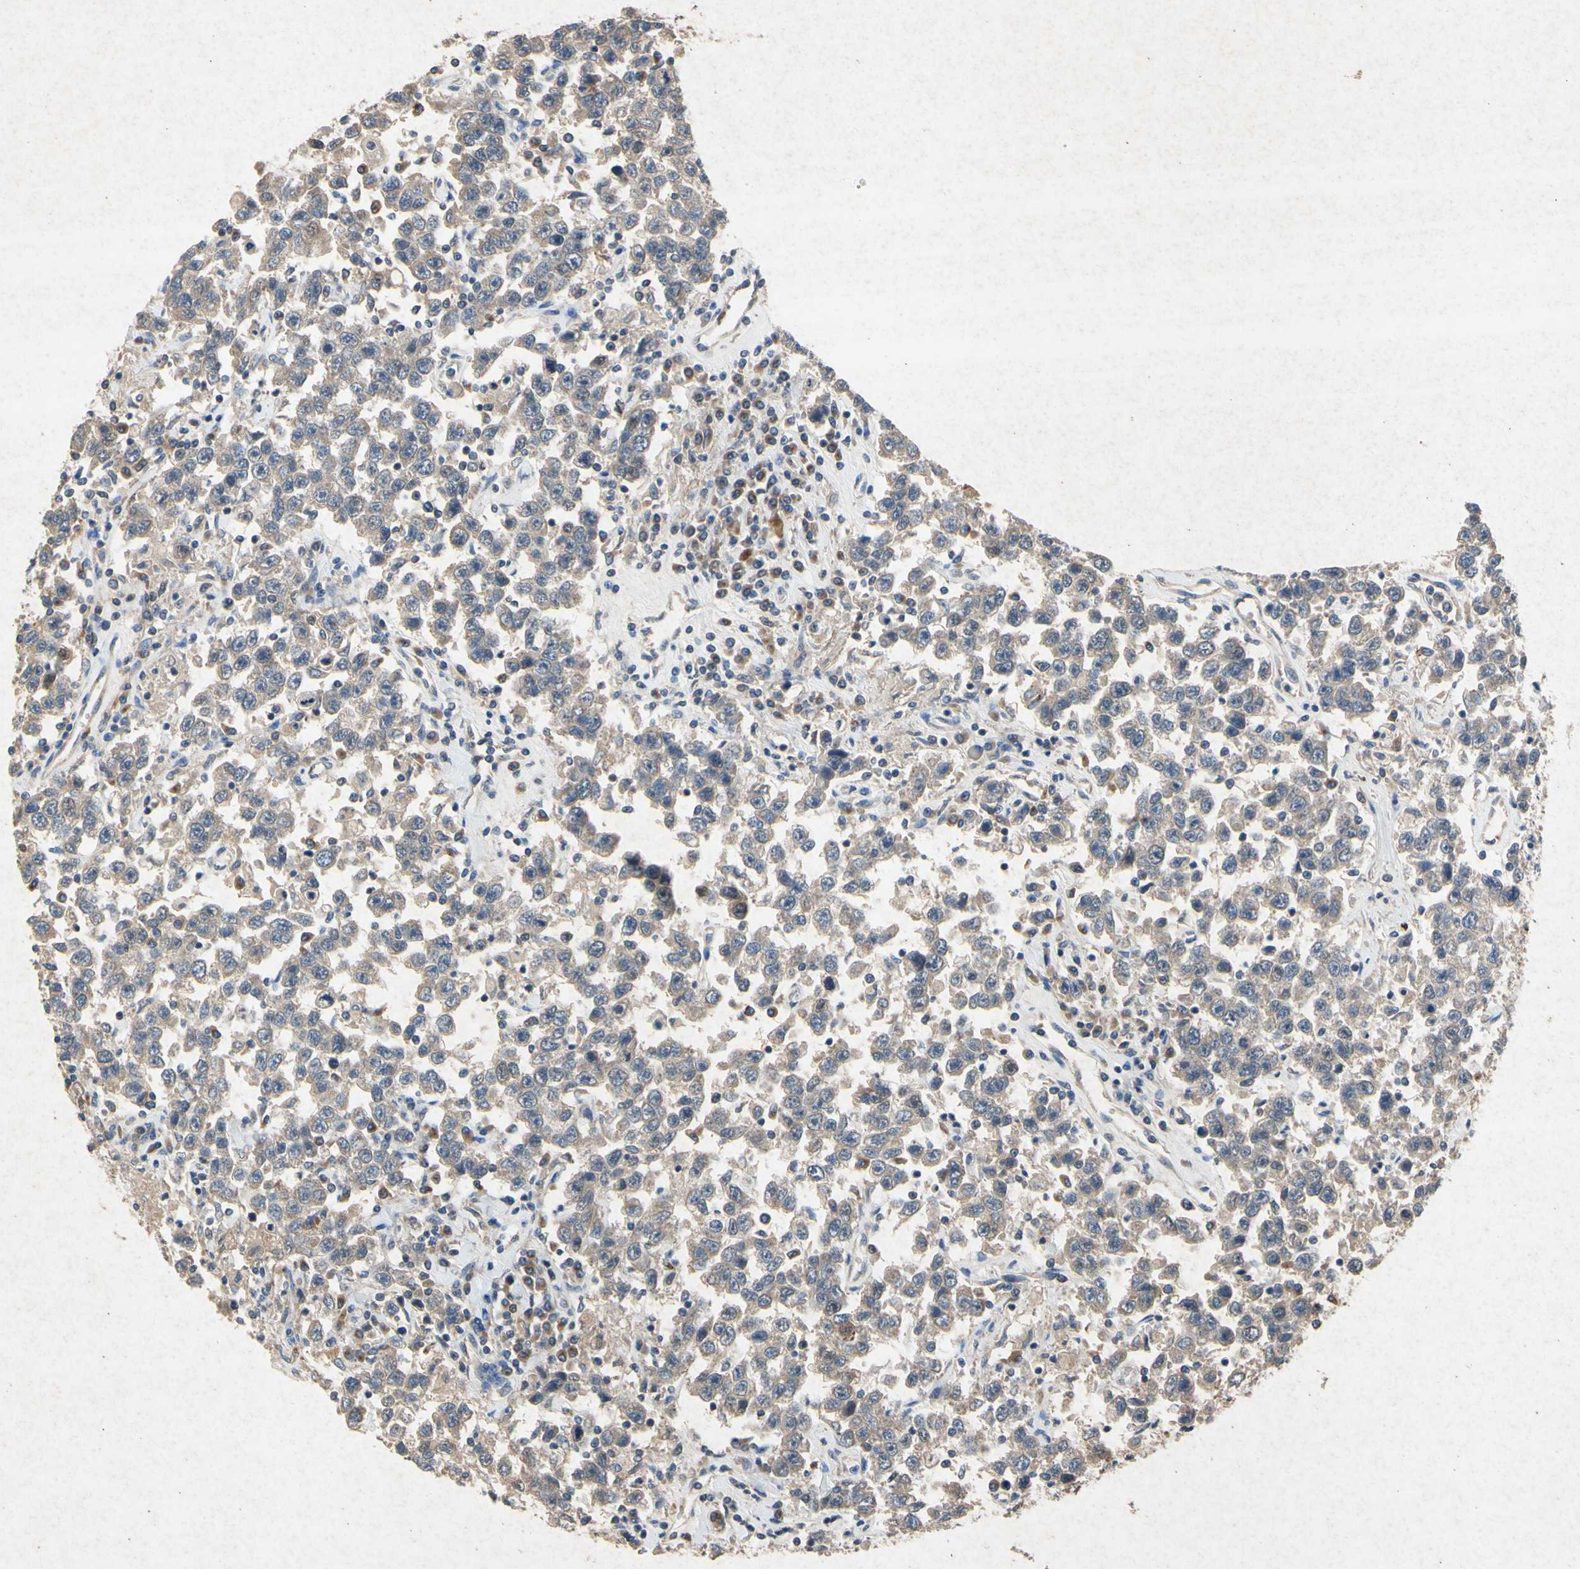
{"staining": {"intensity": "moderate", "quantity": ">75%", "location": "cytoplasmic/membranous"}, "tissue": "testis cancer", "cell_type": "Tumor cells", "image_type": "cancer", "snomed": [{"axis": "morphology", "description": "Seminoma, NOS"}, {"axis": "topography", "description": "Testis"}], "caption": "The photomicrograph exhibits staining of testis seminoma, revealing moderate cytoplasmic/membranous protein expression (brown color) within tumor cells.", "gene": "RPS6KA1", "patient": {"sex": "male", "age": 41}}